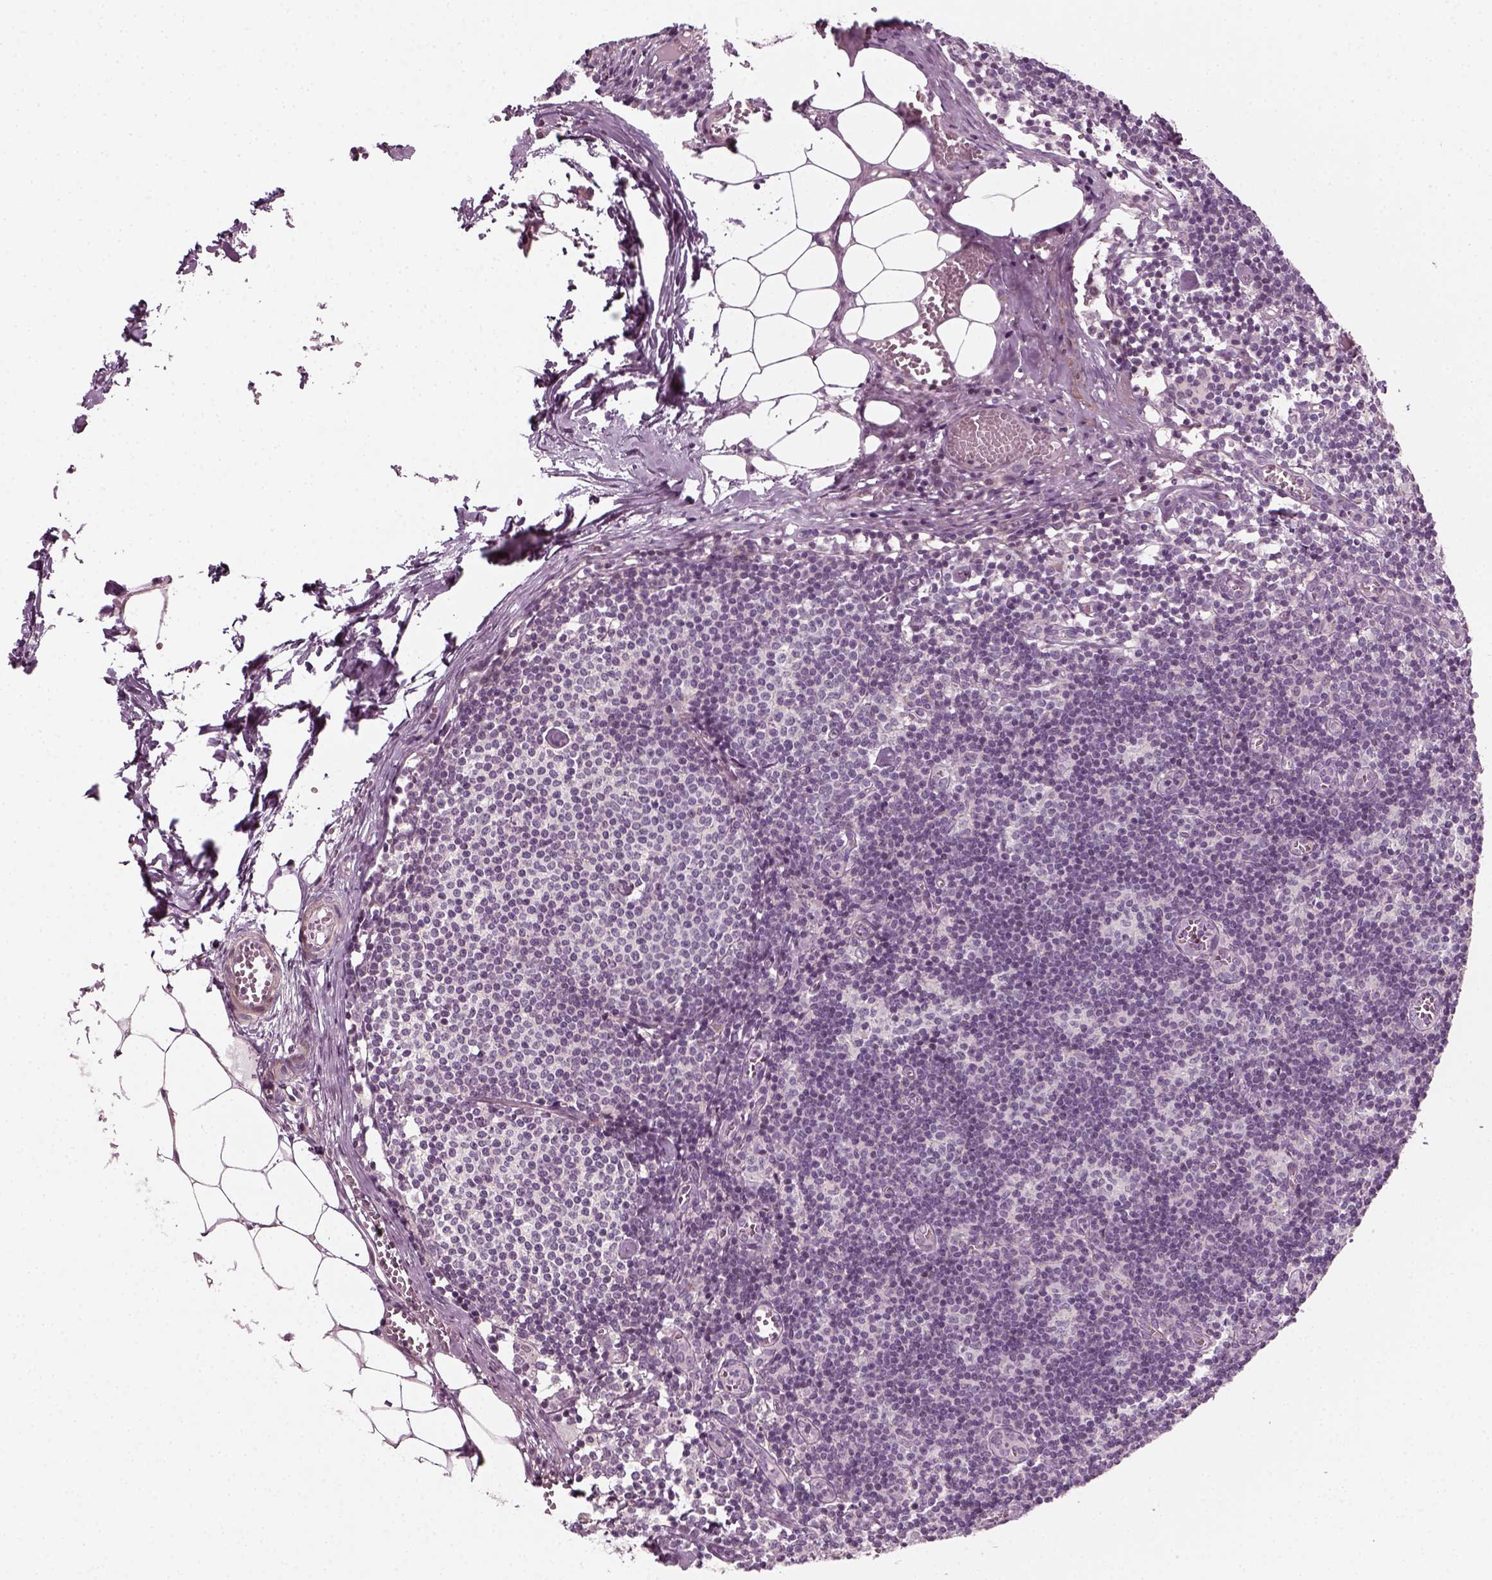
{"staining": {"intensity": "negative", "quantity": "none", "location": "none"}, "tissue": "lymph node", "cell_type": "Germinal center cells", "image_type": "normal", "snomed": [{"axis": "morphology", "description": "Normal tissue, NOS"}, {"axis": "topography", "description": "Lymph node"}], "caption": "Immunohistochemistry (IHC) image of unremarkable lymph node stained for a protein (brown), which exhibits no staining in germinal center cells.", "gene": "MLIP", "patient": {"sex": "female", "age": 52}}